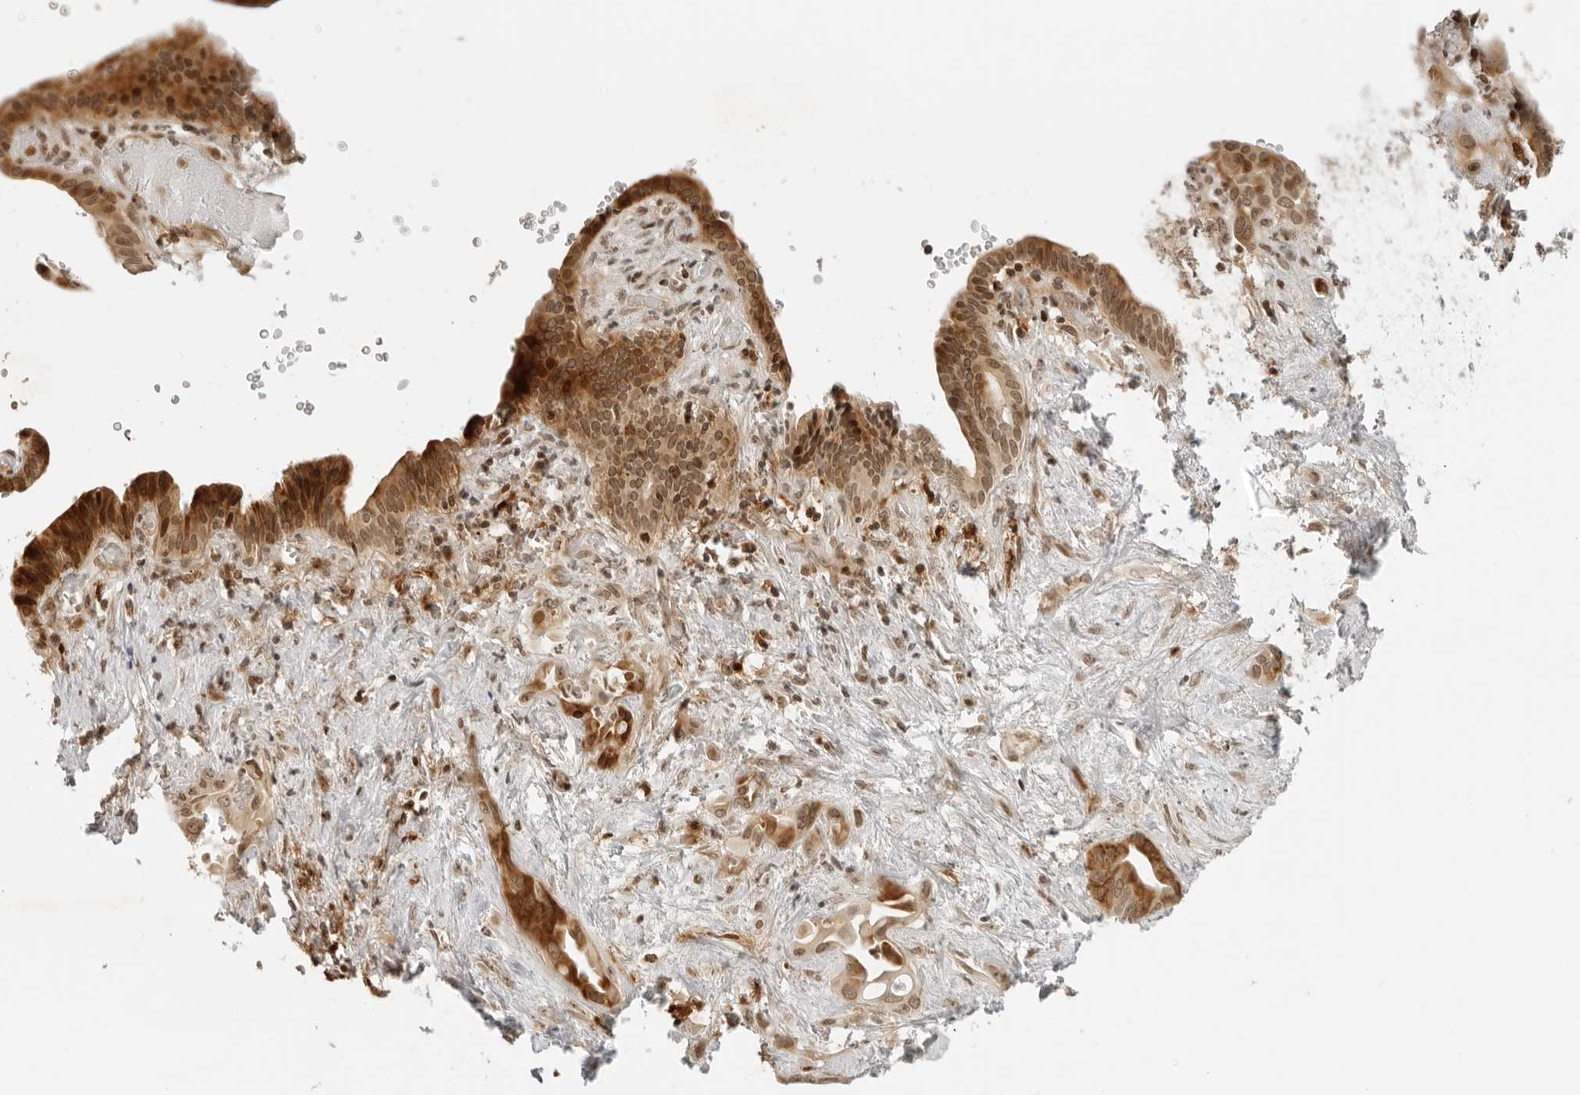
{"staining": {"intensity": "strong", "quantity": ">75%", "location": "cytoplasmic/membranous,nuclear"}, "tissue": "liver cancer", "cell_type": "Tumor cells", "image_type": "cancer", "snomed": [{"axis": "morphology", "description": "Cholangiocarcinoma"}, {"axis": "topography", "description": "Liver"}], "caption": "IHC histopathology image of human liver cancer (cholangiocarcinoma) stained for a protein (brown), which displays high levels of strong cytoplasmic/membranous and nuclear expression in approximately >75% of tumor cells.", "gene": "ZNF407", "patient": {"sex": "female", "age": 68}}